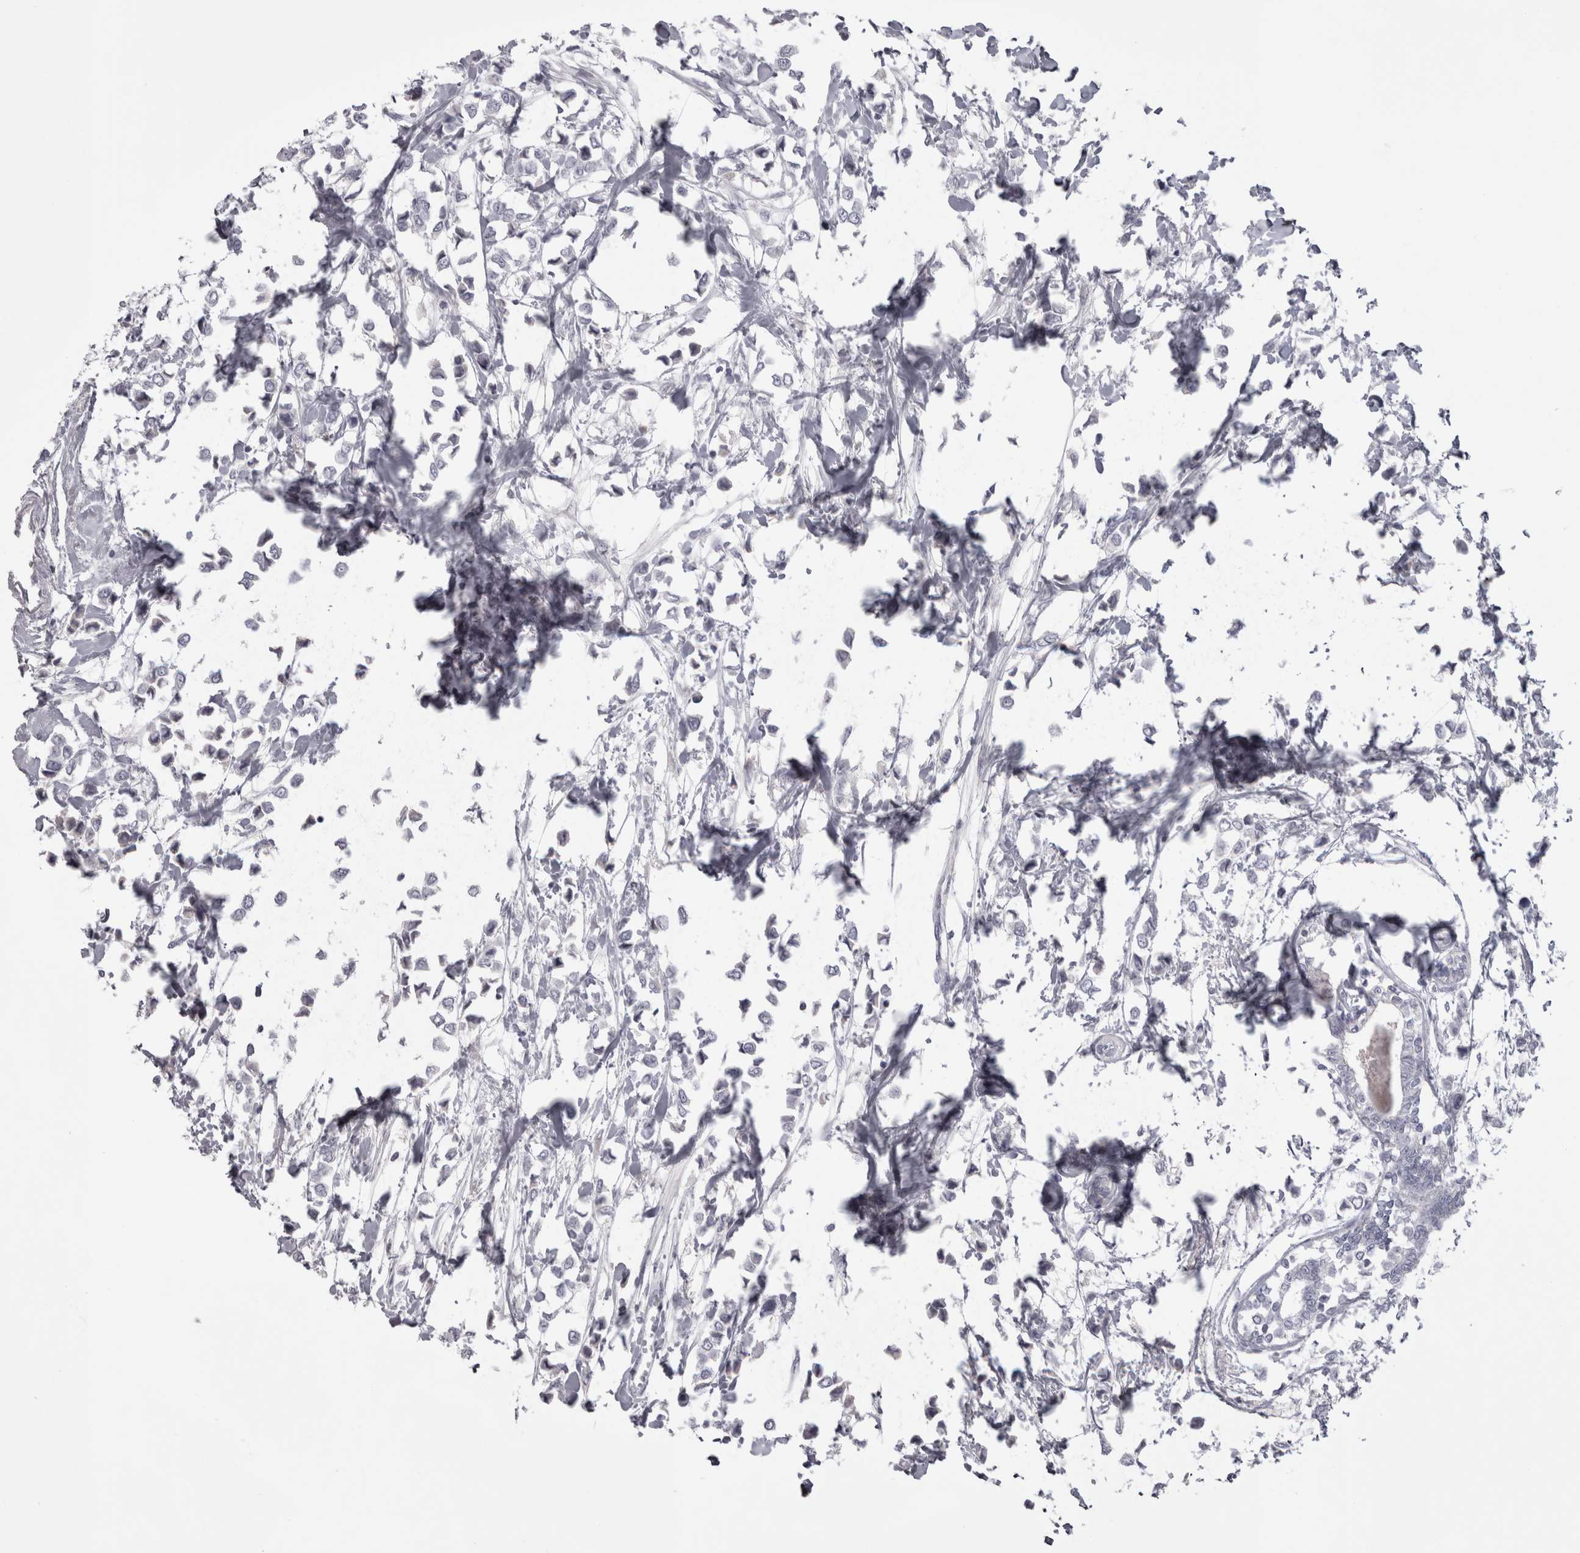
{"staining": {"intensity": "negative", "quantity": "none", "location": "none"}, "tissue": "breast cancer", "cell_type": "Tumor cells", "image_type": "cancer", "snomed": [{"axis": "morphology", "description": "Lobular carcinoma"}, {"axis": "topography", "description": "Breast"}], "caption": "Tumor cells are negative for protein expression in human lobular carcinoma (breast). Brightfield microscopy of immunohistochemistry (IHC) stained with DAB (brown) and hematoxylin (blue), captured at high magnification.", "gene": "SAA4", "patient": {"sex": "female", "age": 51}}